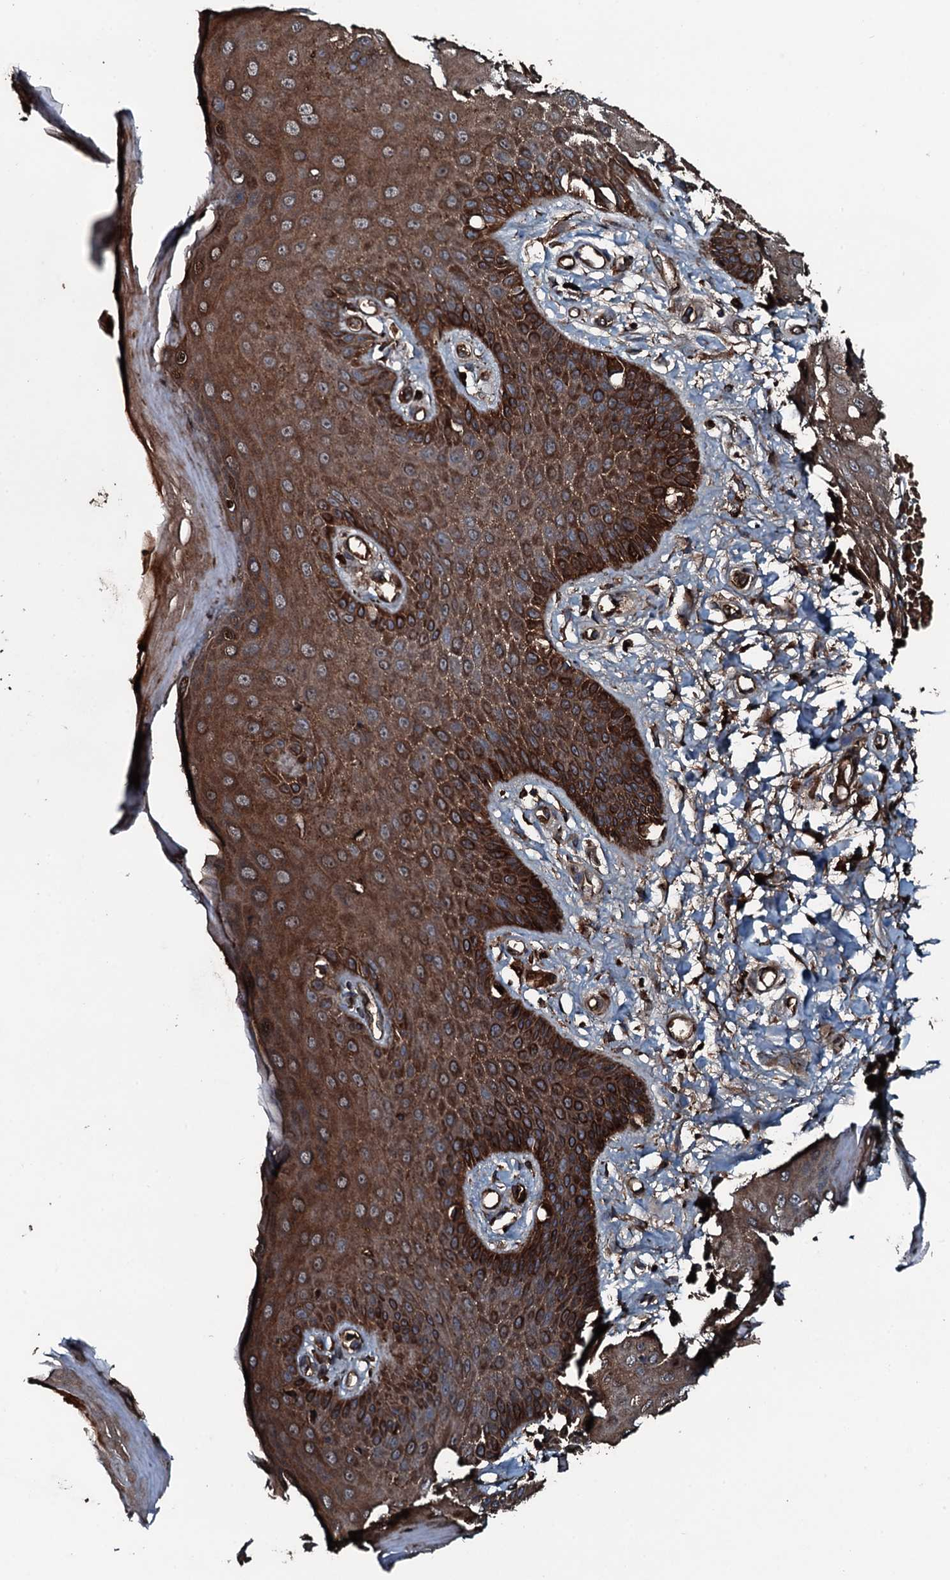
{"staining": {"intensity": "strong", "quantity": ">75%", "location": "cytoplasmic/membranous"}, "tissue": "skin", "cell_type": "Epidermal cells", "image_type": "normal", "snomed": [{"axis": "morphology", "description": "Normal tissue, NOS"}, {"axis": "topography", "description": "Anal"}], "caption": "This image displays IHC staining of normal human skin, with high strong cytoplasmic/membranous expression in approximately >75% of epidermal cells.", "gene": "TRIM7", "patient": {"sex": "male", "age": 78}}